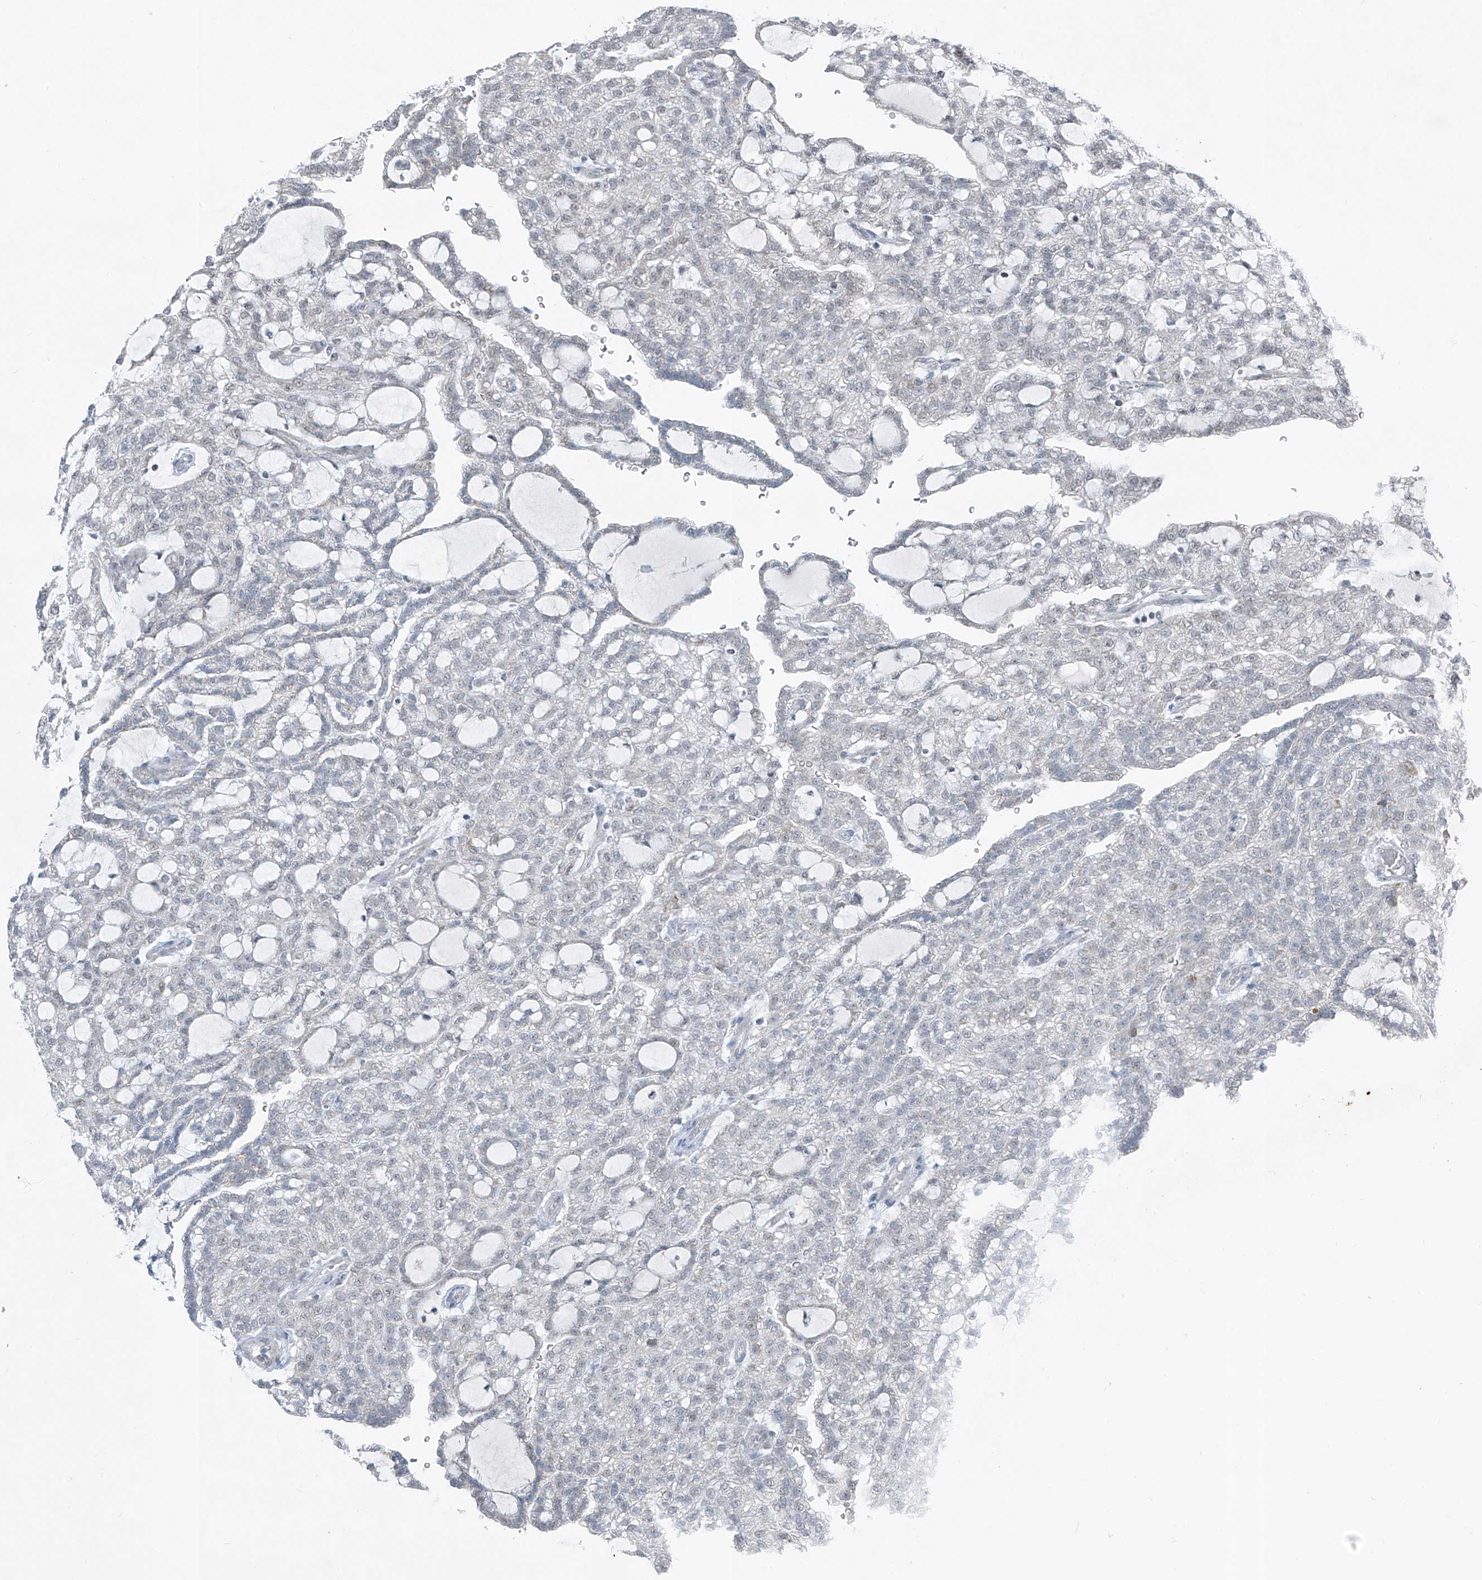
{"staining": {"intensity": "negative", "quantity": "none", "location": "none"}, "tissue": "renal cancer", "cell_type": "Tumor cells", "image_type": "cancer", "snomed": [{"axis": "morphology", "description": "Adenocarcinoma, NOS"}, {"axis": "topography", "description": "Kidney"}], "caption": "Immunohistochemistry micrograph of human renal adenocarcinoma stained for a protein (brown), which exhibits no expression in tumor cells.", "gene": "DYRK1B", "patient": {"sex": "male", "age": 63}}